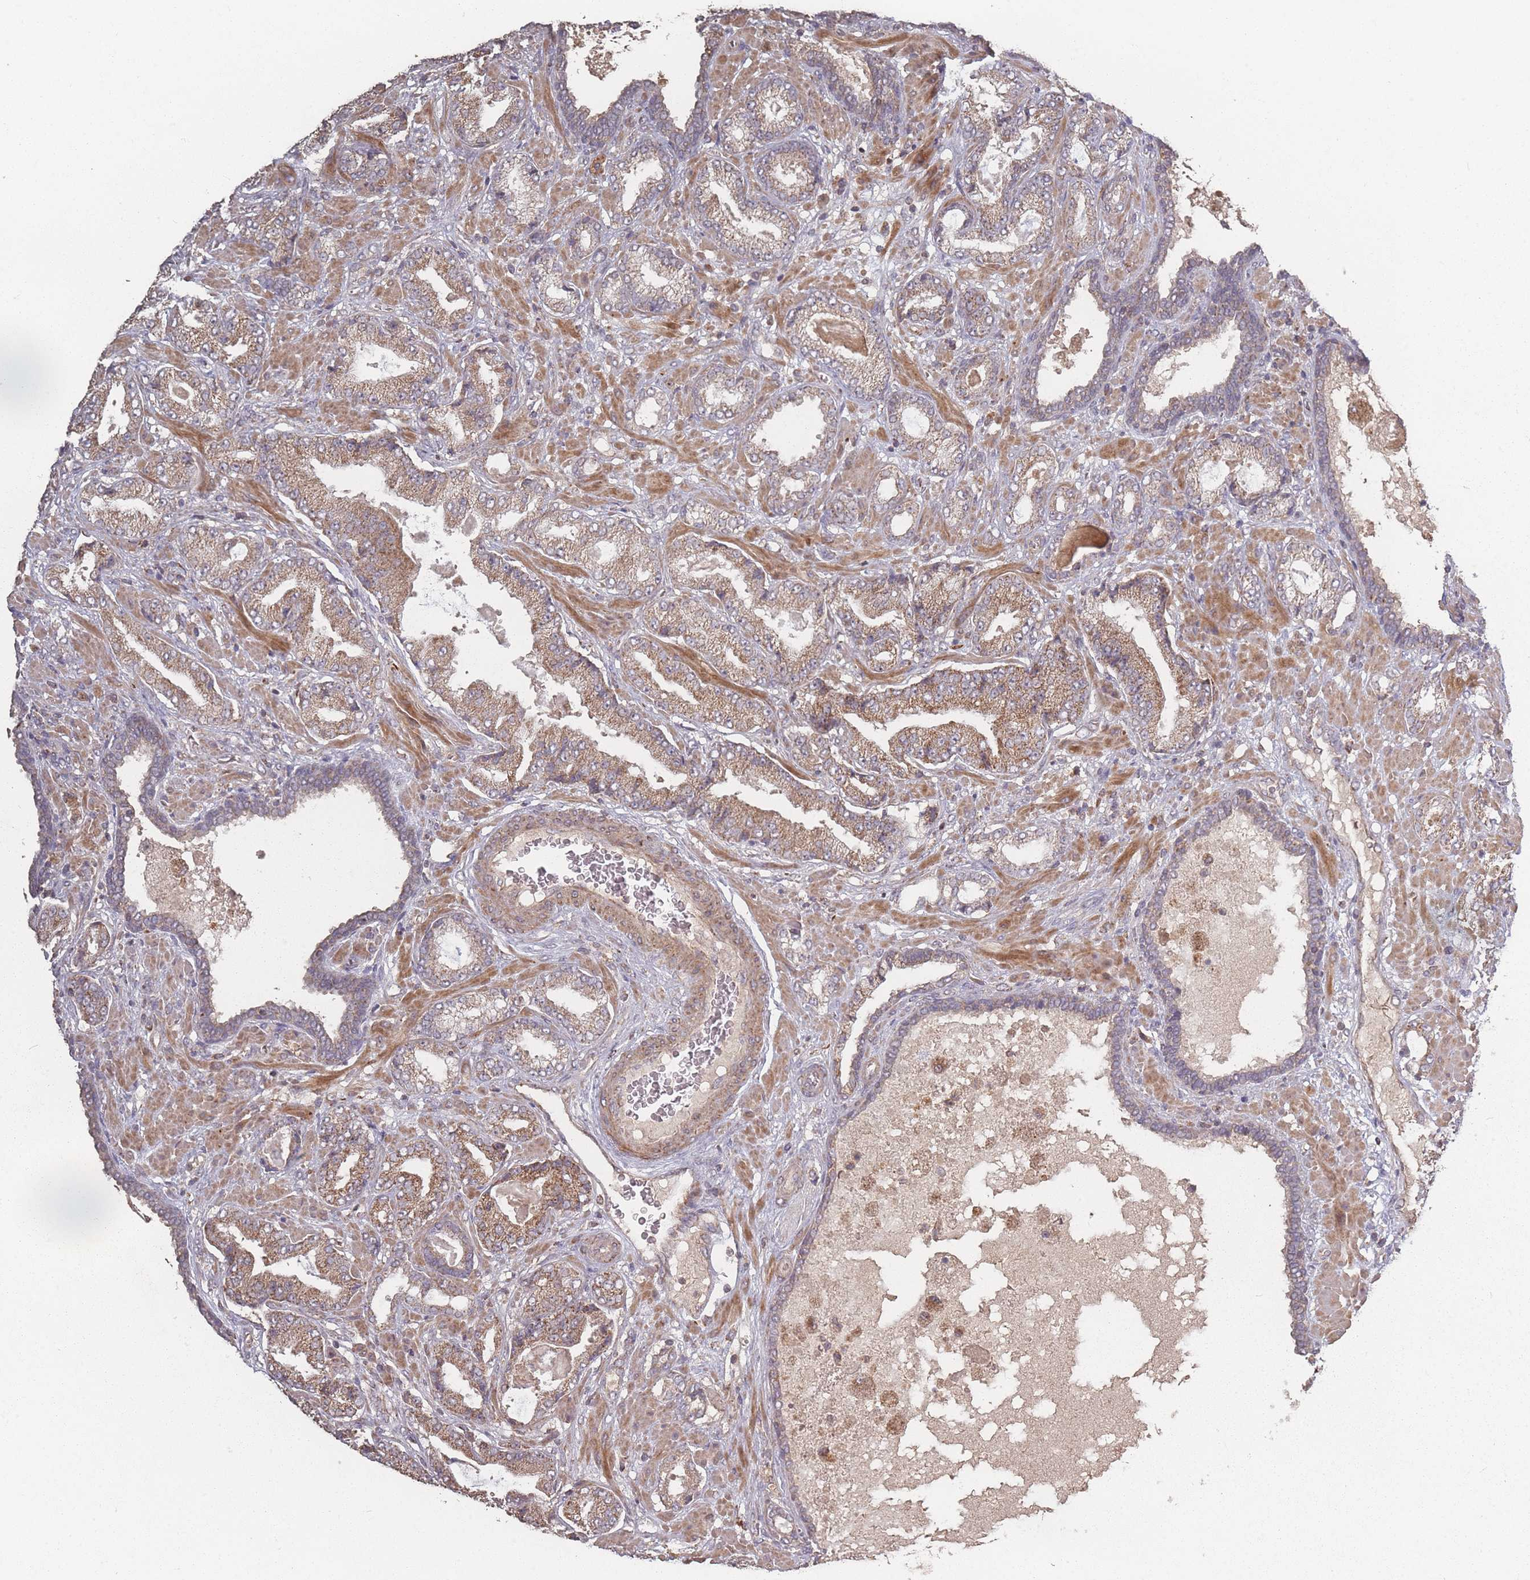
{"staining": {"intensity": "moderate", "quantity": ">75%", "location": "cytoplasmic/membranous"}, "tissue": "prostate cancer", "cell_type": "Tumor cells", "image_type": "cancer", "snomed": [{"axis": "morphology", "description": "Adenocarcinoma, High grade"}, {"axis": "topography", "description": "Prostate"}], "caption": "Immunohistochemical staining of human high-grade adenocarcinoma (prostate) displays moderate cytoplasmic/membranous protein positivity in about >75% of tumor cells. (DAB IHC, brown staining for protein, blue staining for nuclei).", "gene": "LYRM7", "patient": {"sex": "male", "age": 68}}